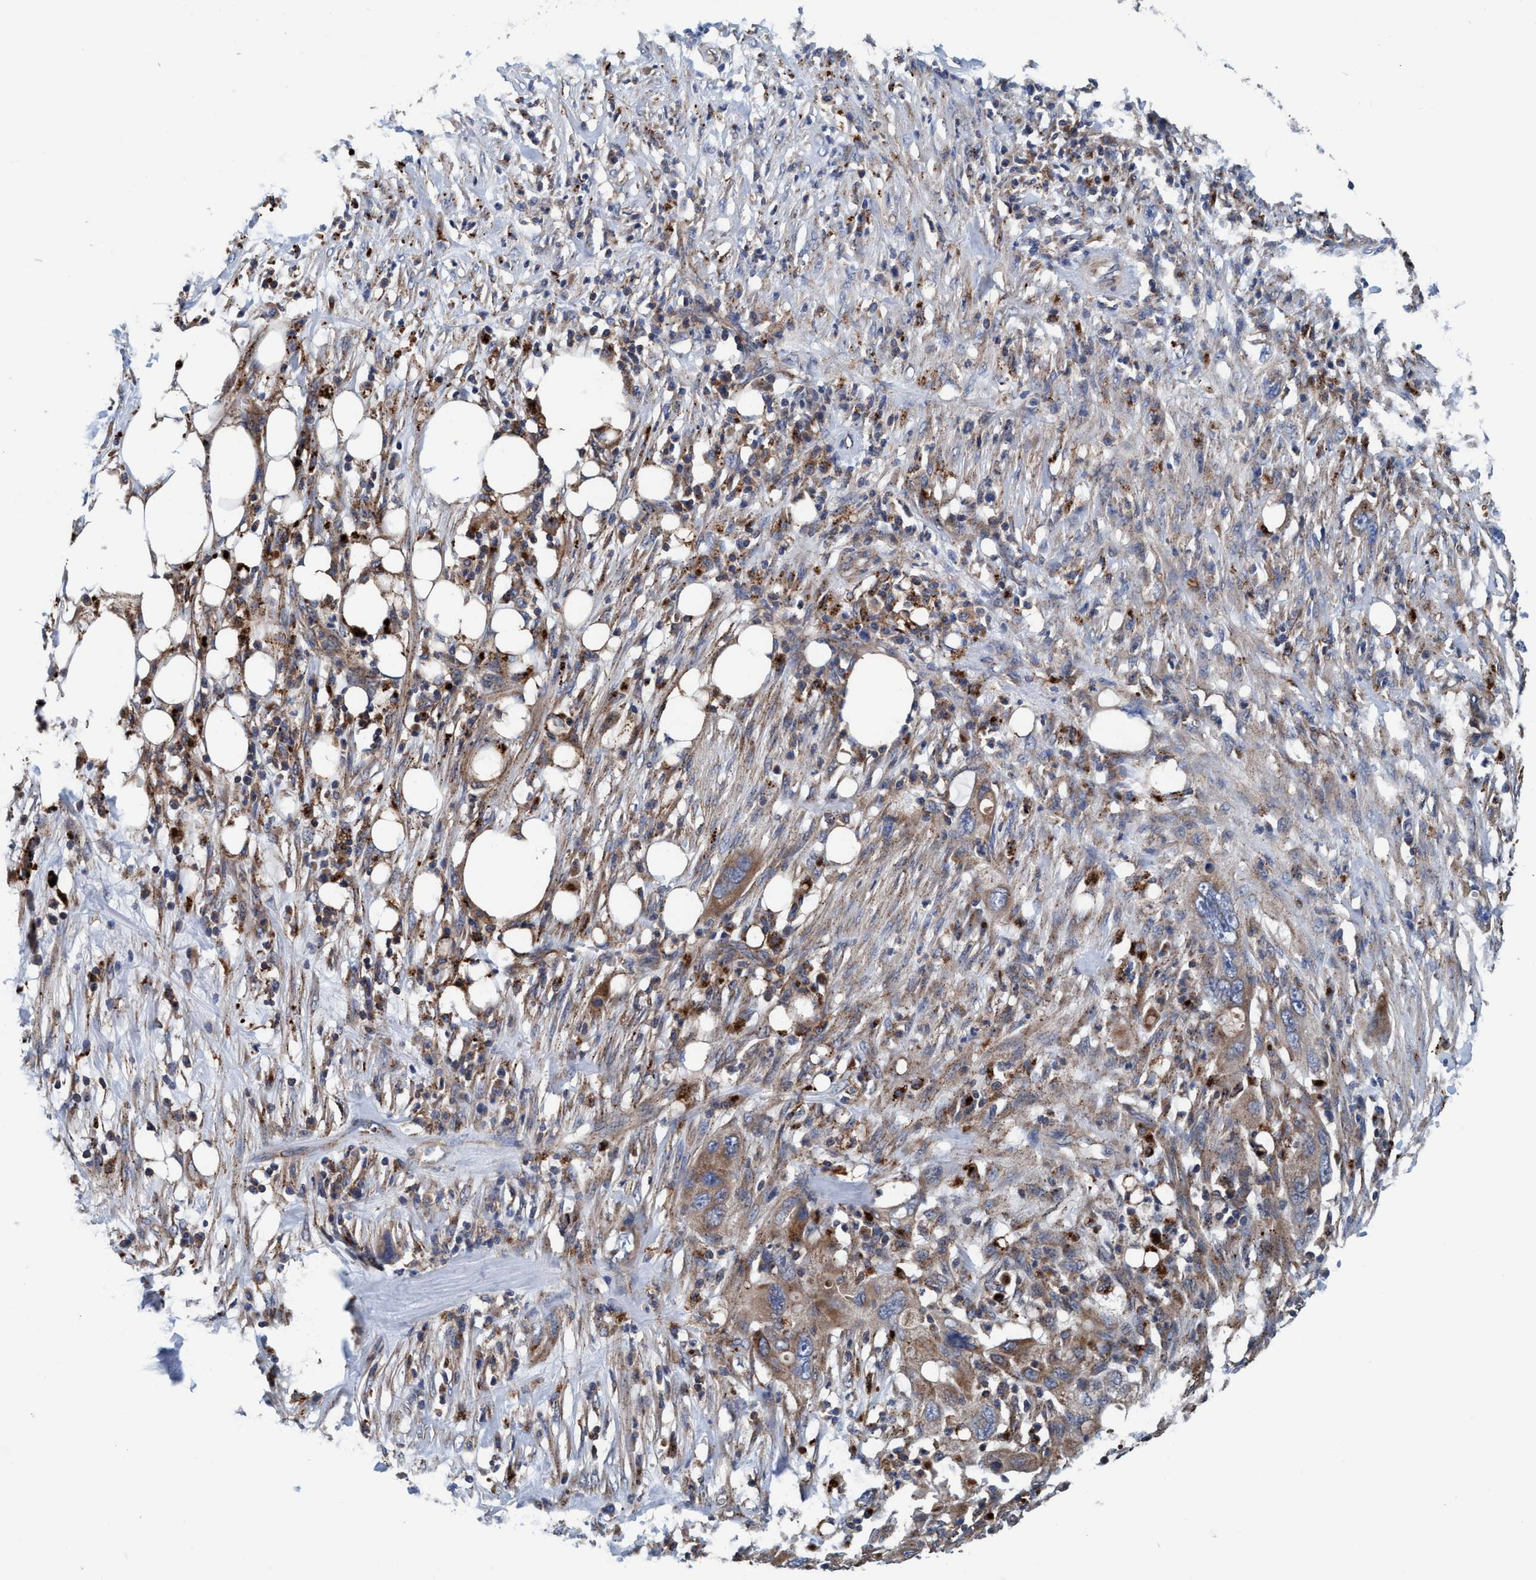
{"staining": {"intensity": "moderate", "quantity": ">75%", "location": "cytoplasmic/membranous"}, "tissue": "pancreatic cancer", "cell_type": "Tumor cells", "image_type": "cancer", "snomed": [{"axis": "morphology", "description": "Adenocarcinoma, NOS"}, {"axis": "topography", "description": "Pancreas"}], "caption": "Tumor cells demonstrate medium levels of moderate cytoplasmic/membranous positivity in approximately >75% of cells in pancreatic adenocarcinoma.", "gene": "ENDOG", "patient": {"sex": "female", "age": 78}}